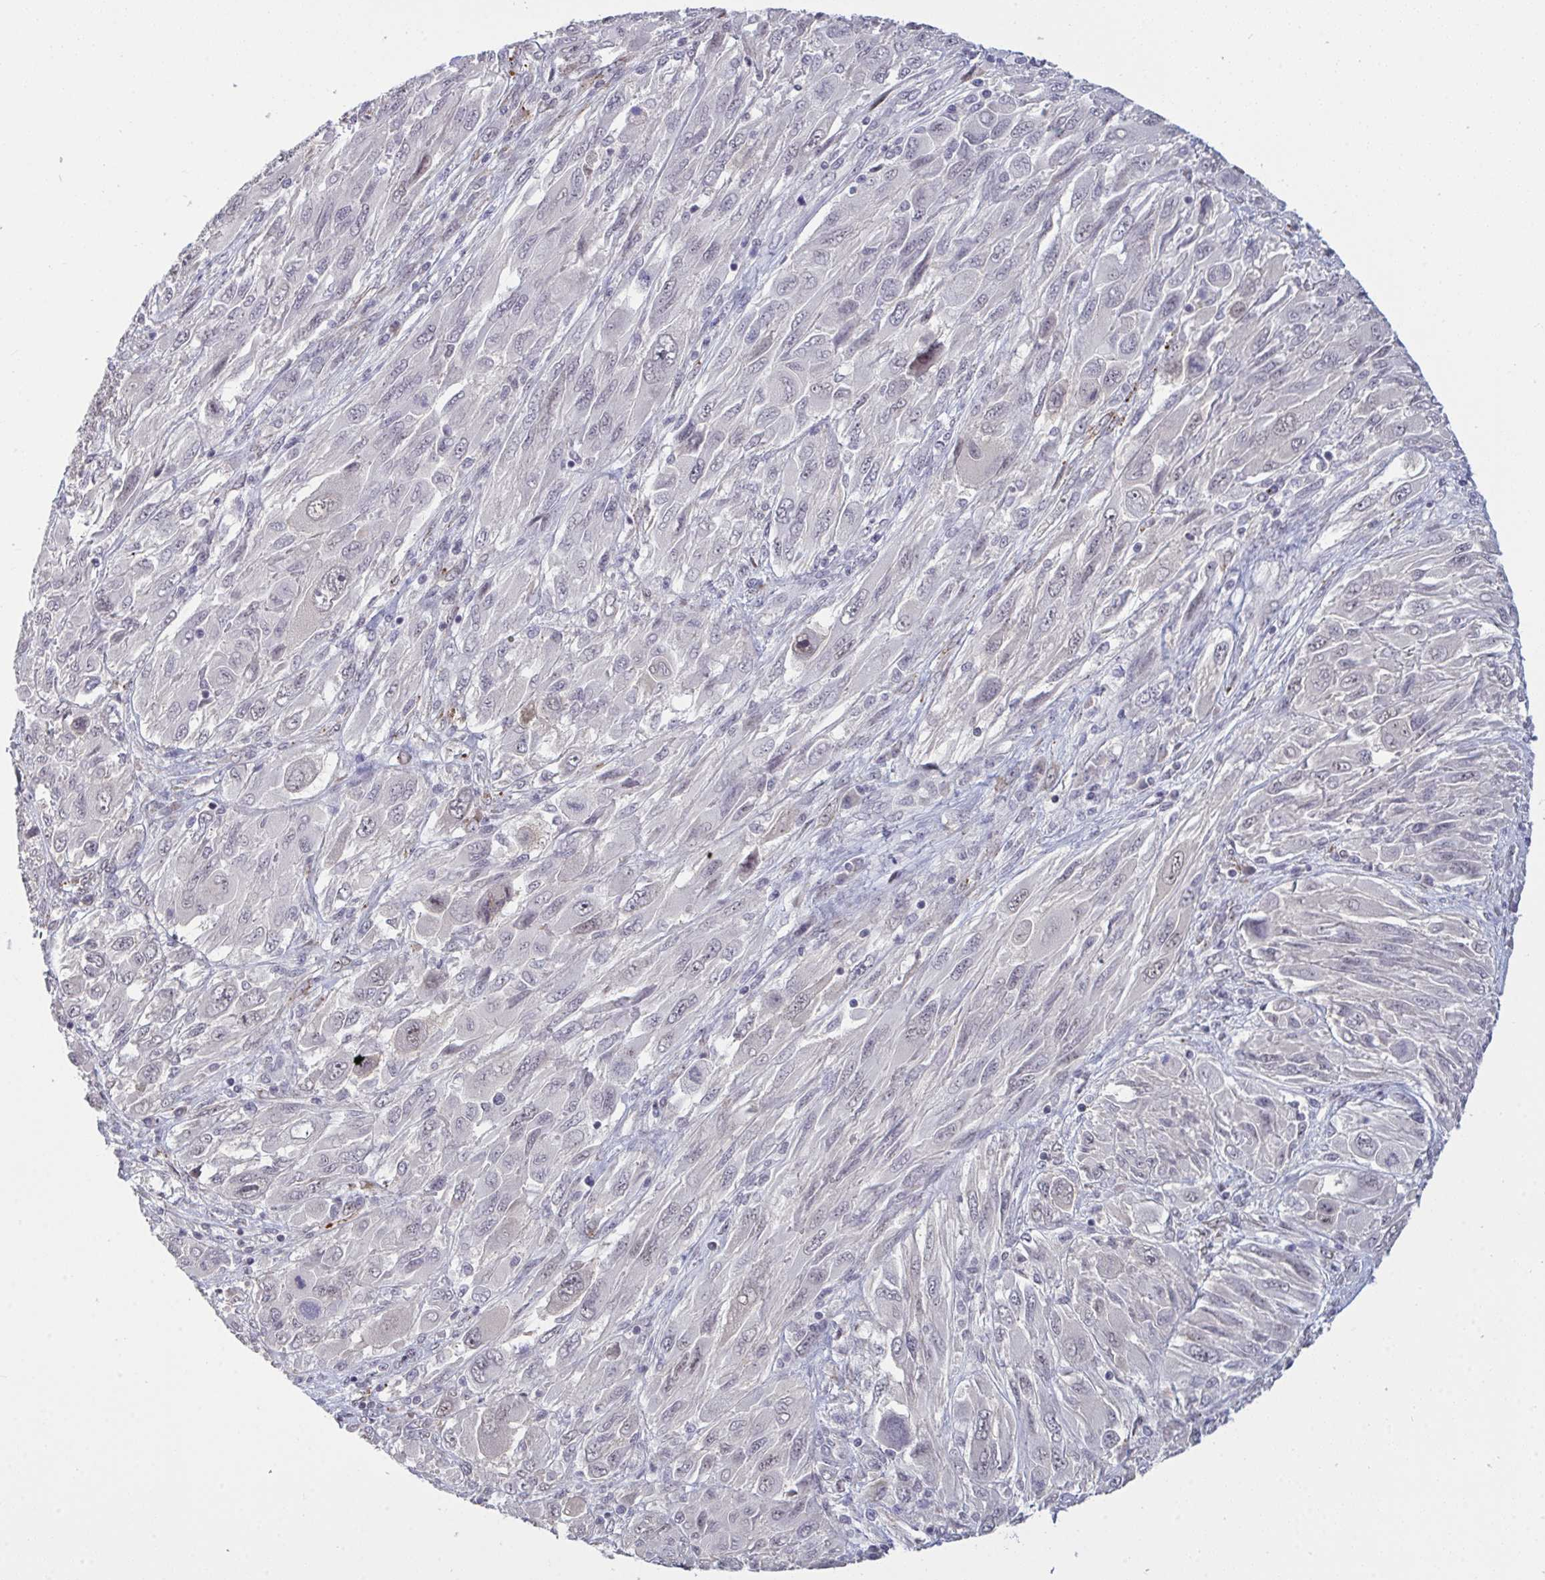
{"staining": {"intensity": "negative", "quantity": "none", "location": "none"}, "tissue": "melanoma", "cell_type": "Tumor cells", "image_type": "cancer", "snomed": [{"axis": "morphology", "description": "Malignant melanoma, NOS"}, {"axis": "topography", "description": "Skin"}], "caption": "Melanoma was stained to show a protein in brown. There is no significant positivity in tumor cells. (IHC, brightfield microscopy, high magnification).", "gene": "ZNF784", "patient": {"sex": "female", "age": 91}}